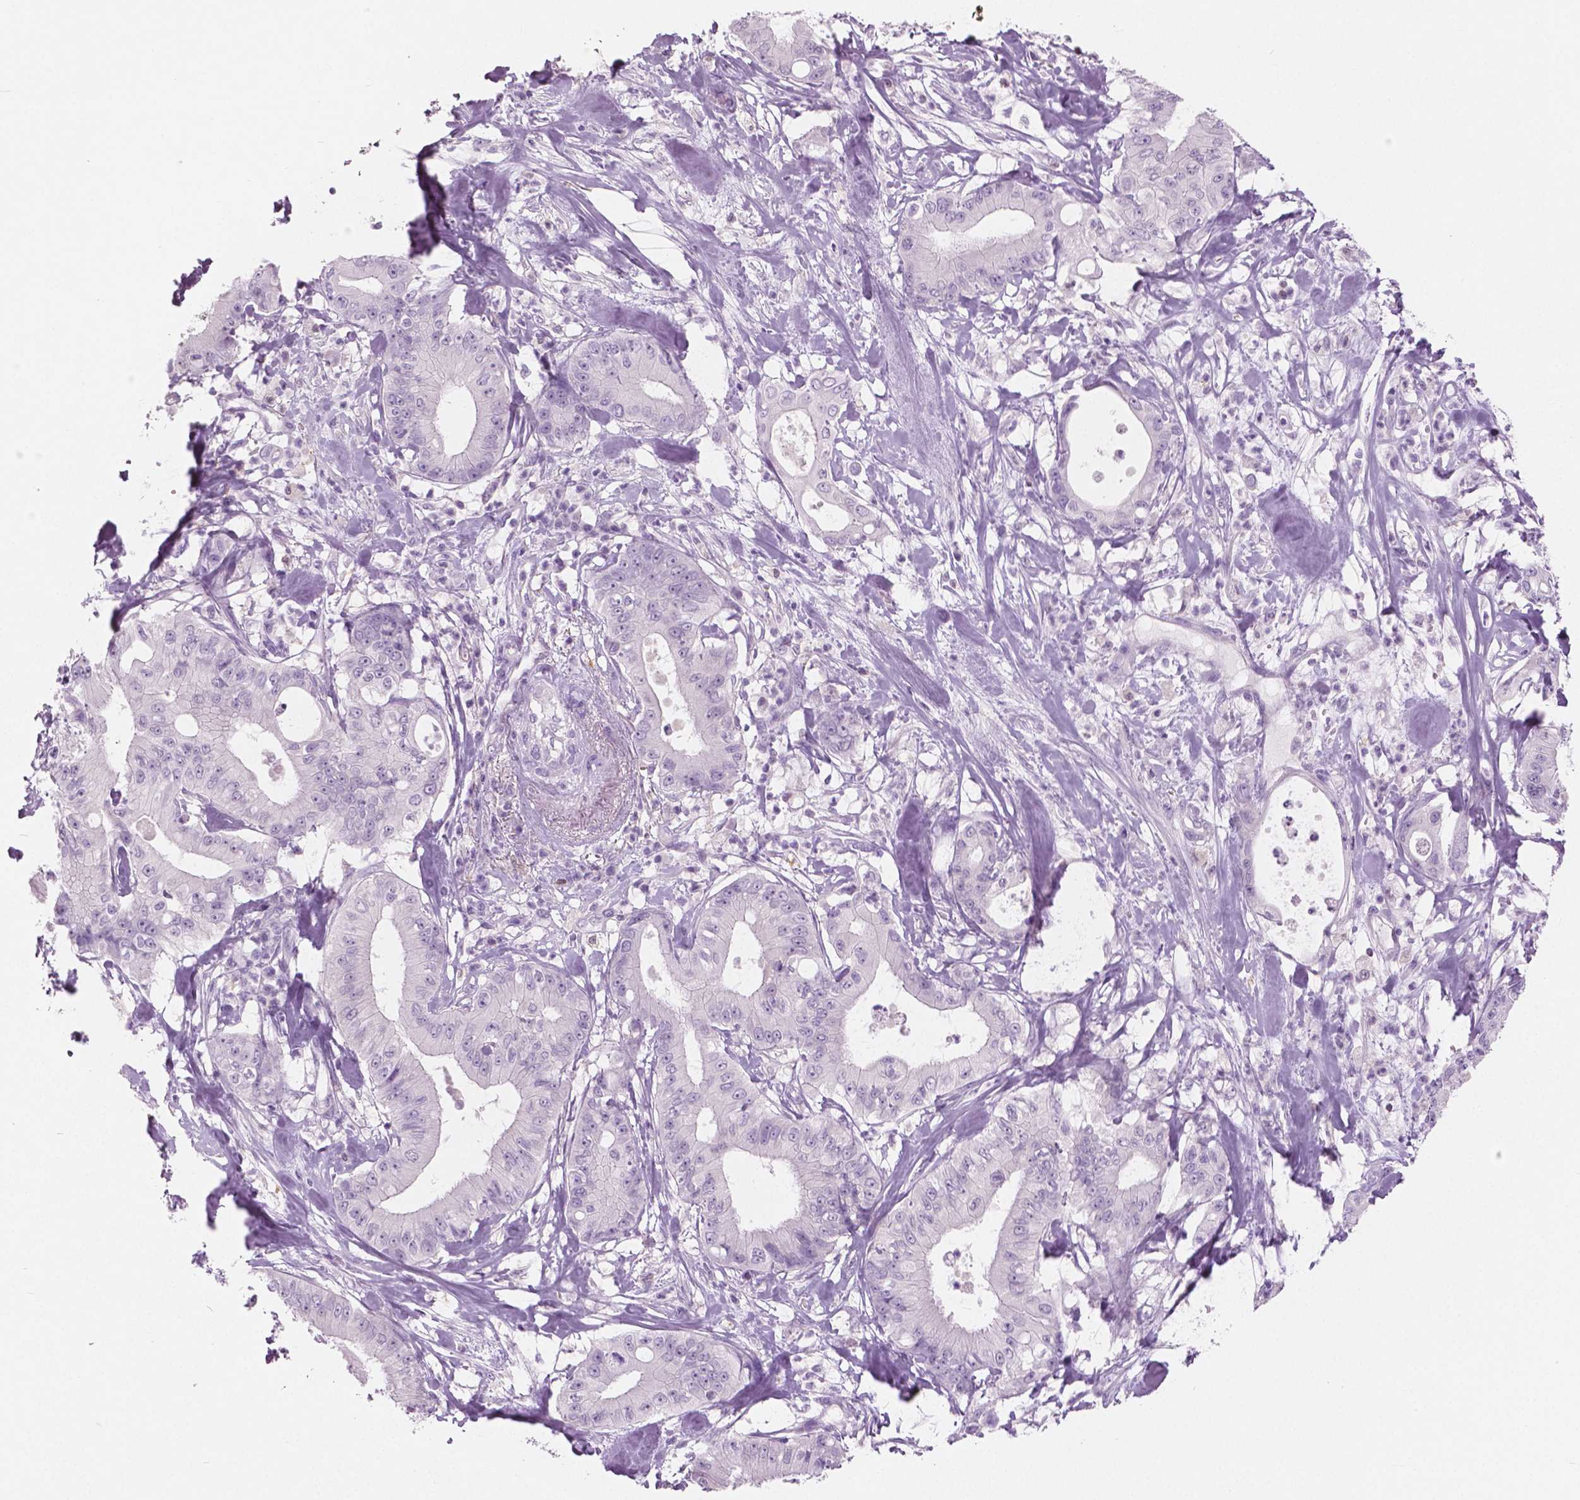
{"staining": {"intensity": "negative", "quantity": "none", "location": "none"}, "tissue": "pancreatic cancer", "cell_type": "Tumor cells", "image_type": "cancer", "snomed": [{"axis": "morphology", "description": "Adenocarcinoma, NOS"}, {"axis": "topography", "description": "Pancreas"}], "caption": "Photomicrograph shows no protein expression in tumor cells of pancreatic cancer tissue. Nuclei are stained in blue.", "gene": "GALM", "patient": {"sex": "male", "age": 71}}